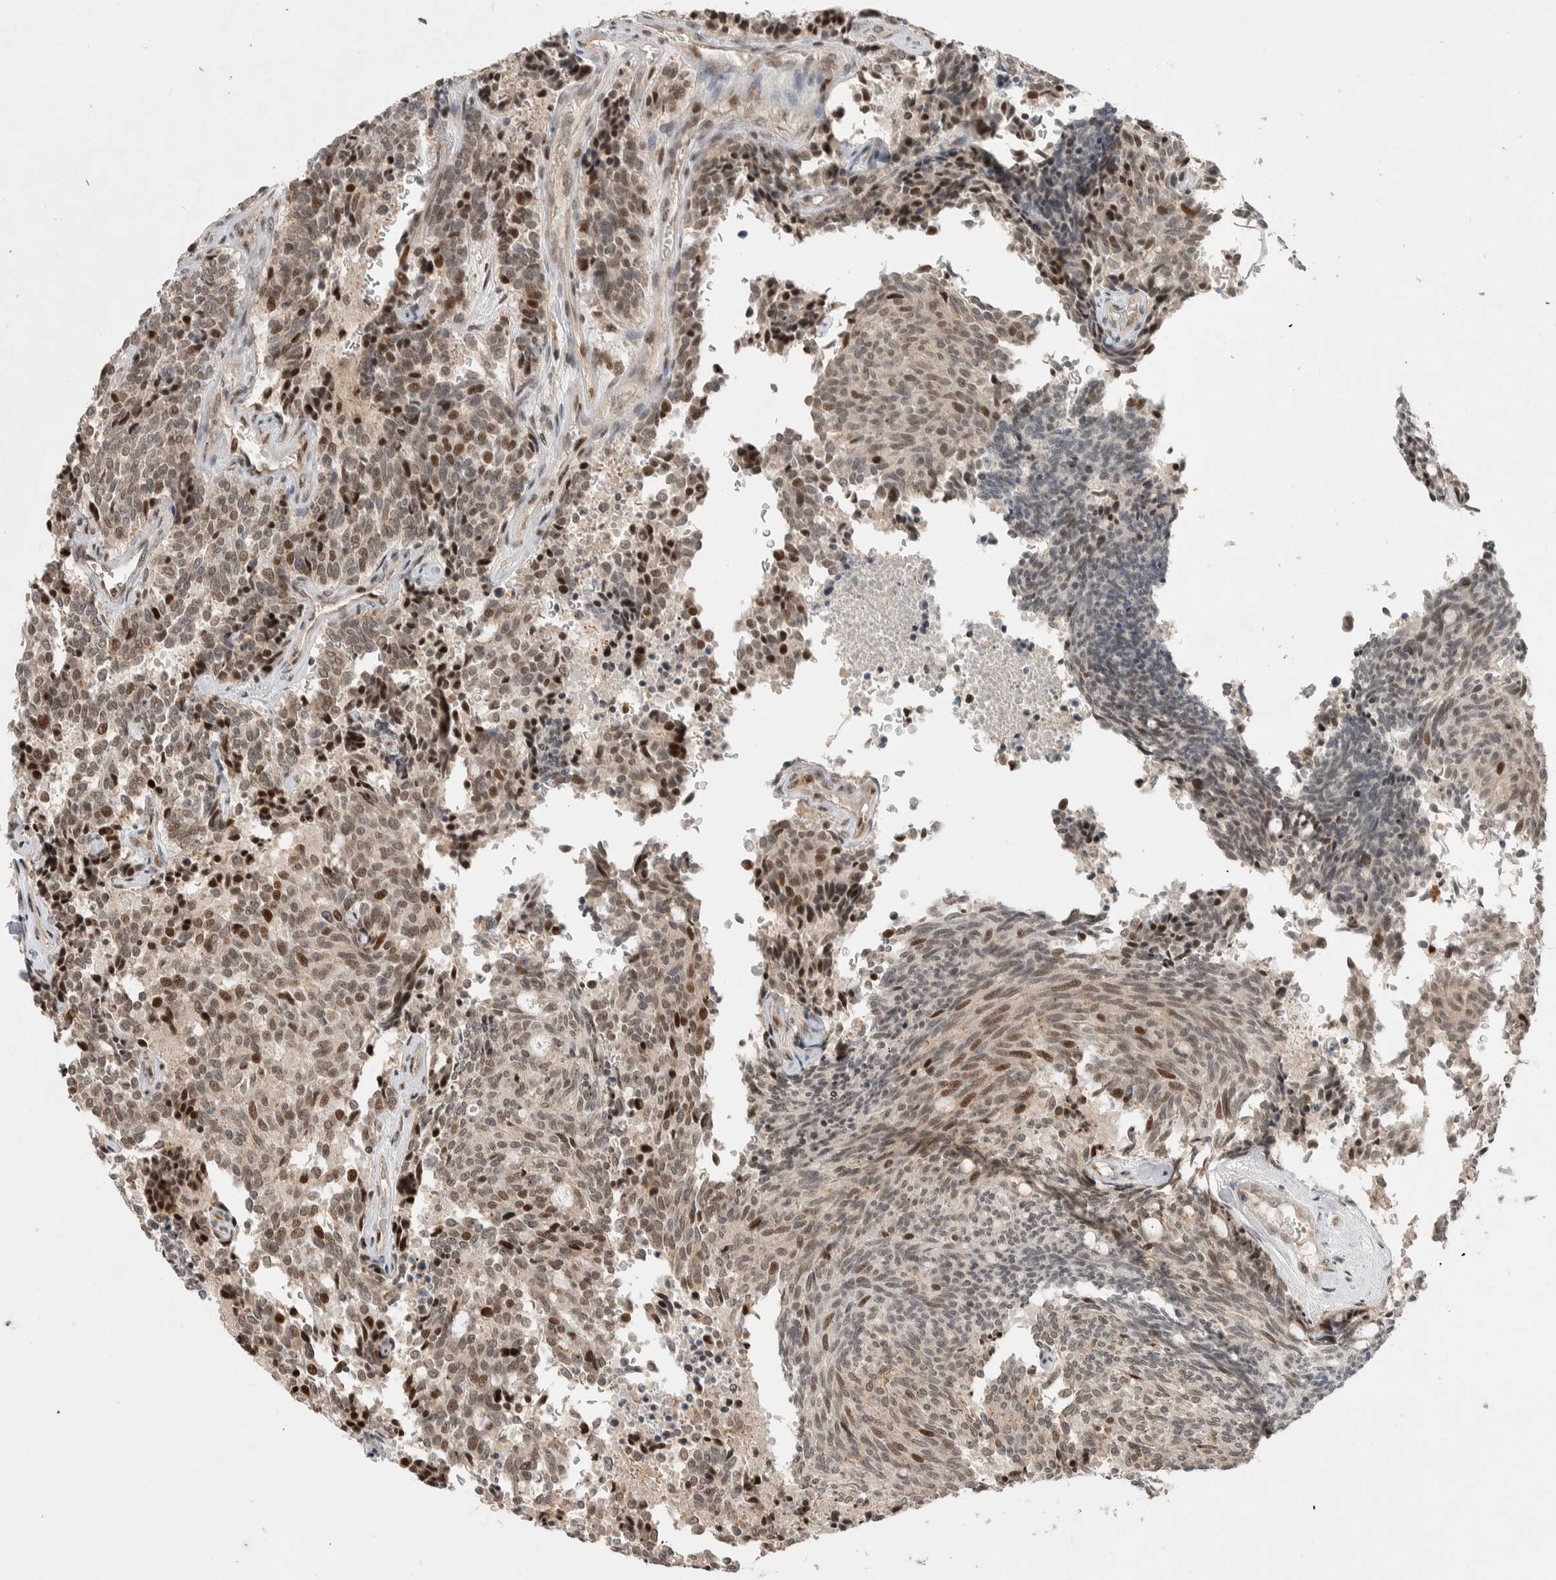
{"staining": {"intensity": "moderate", "quantity": "25%-75%", "location": "nuclear"}, "tissue": "carcinoid", "cell_type": "Tumor cells", "image_type": "cancer", "snomed": [{"axis": "morphology", "description": "Carcinoid, malignant, NOS"}, {"axis": "topography", "description": "Pancreas"}], "caption": "Protein expression by immunohistochemistry exhibits moderate nuclear positivity in approximately 25%-75% of tumor cells in carcinoid (malignant).", "gene": "ZNF521", "patient": {"sex": "female", "age": 54}}